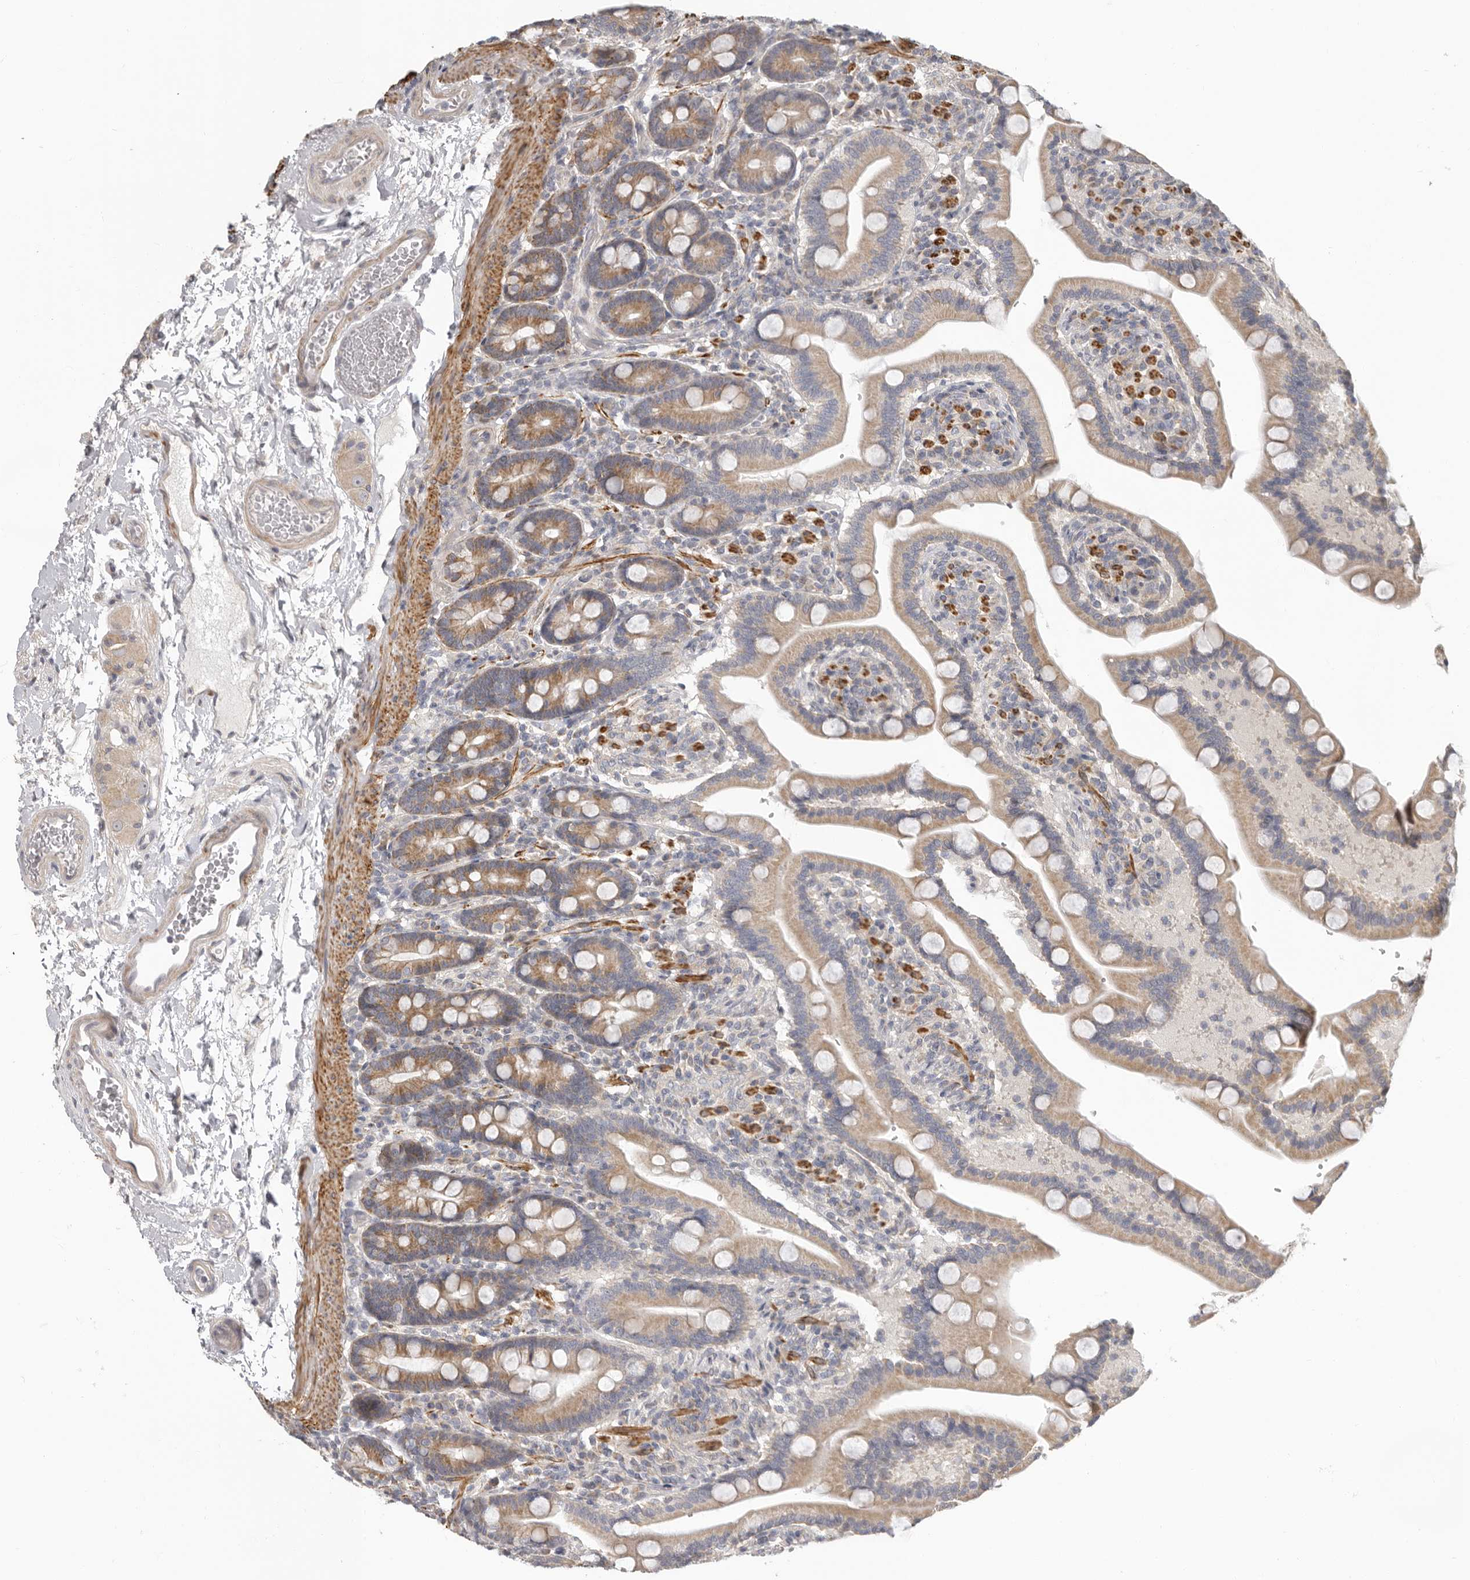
{"staining": {"intensity": "moderate", "quantity": ">75%", "location": "cytoplasmic/membranous"}, "tissue": "duodenum", "cell_type": "Glandular cells", "image_type": "normal", "snomed": [{"axis": "morphology", "description": "Normal tissue, NOS"}, {"axis": "topography", "description": "Duodenum"}], "caption": "IHC of unremarkable duodenum reveals medium levels of moderate cytoplasmic/membranous expression in about >75% of glandular cells. The protein is stained brown, and the nuclei are stained in blue (DAB (3,3'-diaminobenzidine) IHC with brightfield microscopy, high magnification).", "gene": "UNK", "patient": {"sex": "male", "age": 54}}